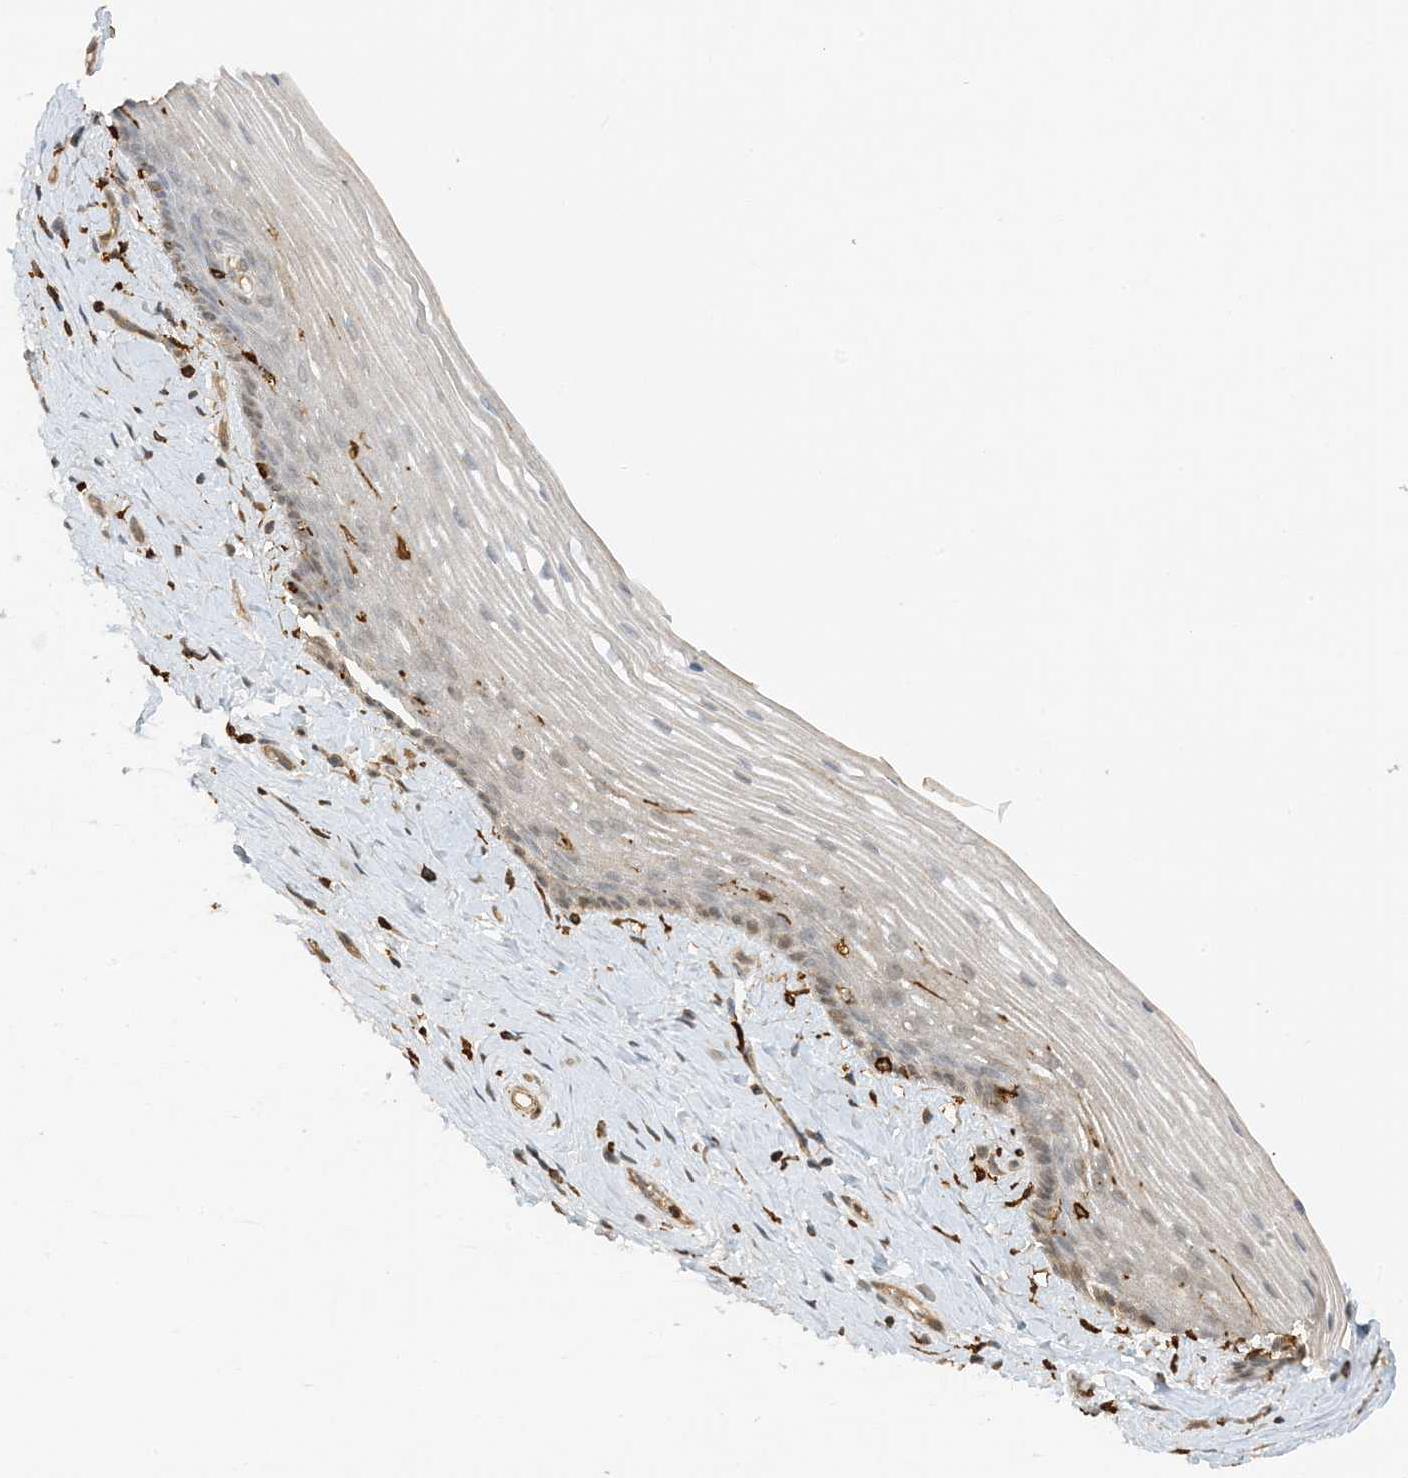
{"staining": {"intensity": "weak", "quantity": "25%-75%", "location": "cytoplasmic/membranous"}, "tissue": "vagina", "cell_type": "Squamous epithelial cells", "image_type": "normal", "snomed": [{"axis": "morphology", "description": "Normal tissue, NOS"}, {"axis": "topography", "description": "Vagina"}], "caption": "Normal vagina demonstrates weak cytoplasmic/membranous positivity in approximately 25%-75% of squamous epithelial cells, visualized by immunohistochemistry. The staining is performed using DAB brown chromogen to label protein expression. The nuclei are counter-stained blue using hematoxylin.", "gene": "PHACTR2", "patient": {"sex": "female", "age": 46}}